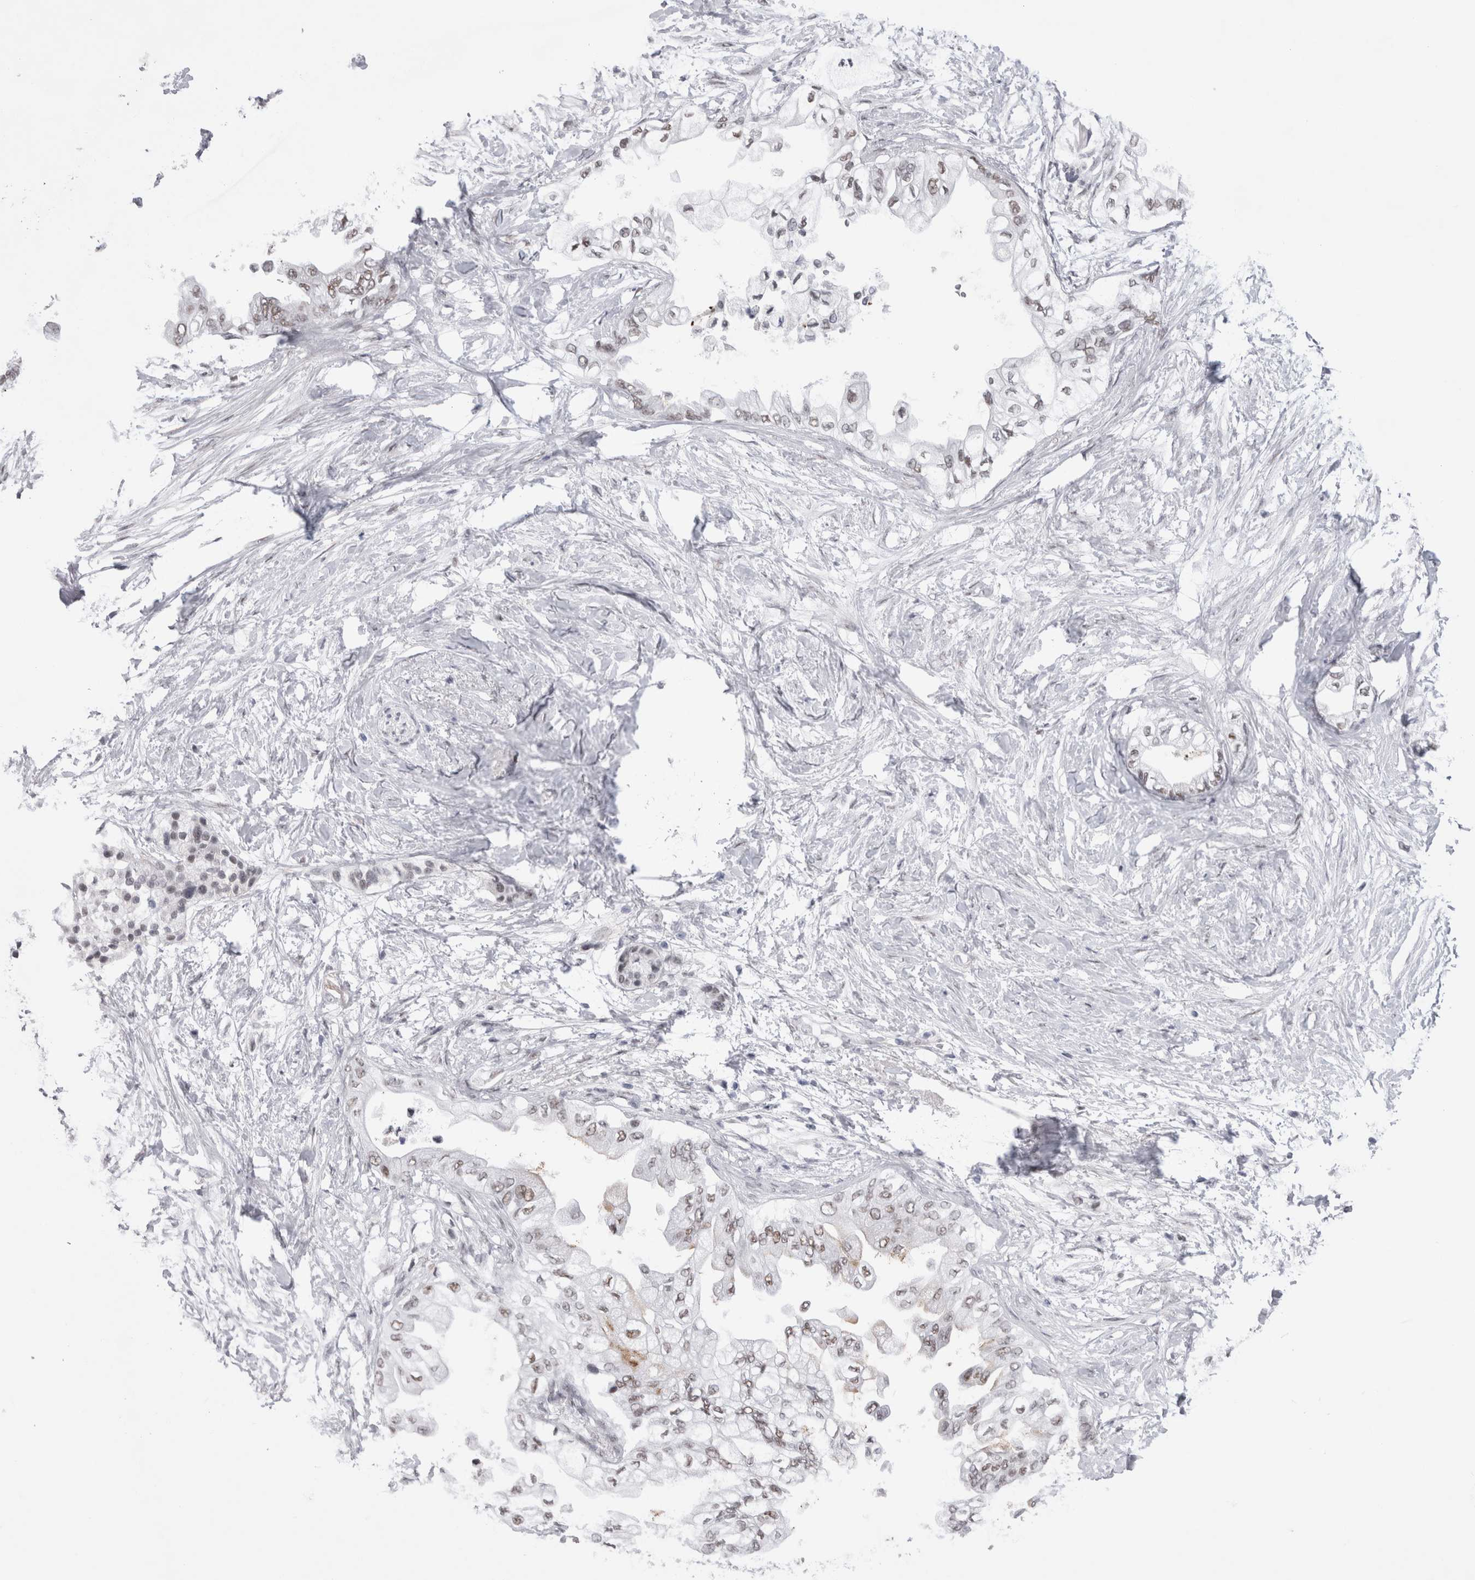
{"staining": {"intensity": "weak", "quantity": ">75%", "location": "nuclear"}, "tissue": "pancreatic cancer", "cell_type": "Tumor cells", "image_type": "cancer", "snomed": [{"axis": "morphology", "description": "Normal tissue, NOS"}, {"axis": "morphology", "description": "Adenocarcinoma, NOS"}, {"axis": "topography", "description": "Pancreas"}, {"axis": "topography", "description": "Duodenum"}], "caption": "This micrograph exhibits pancreatic cancer (adenocarcinoma) stained with IHC to label a protein in brown. The nuclear of tumor cells show weak positivity for the protein. Nuclei are counter-stained blue.", "gene": "API5", "patient": {"sex": "female", "age": 60}}